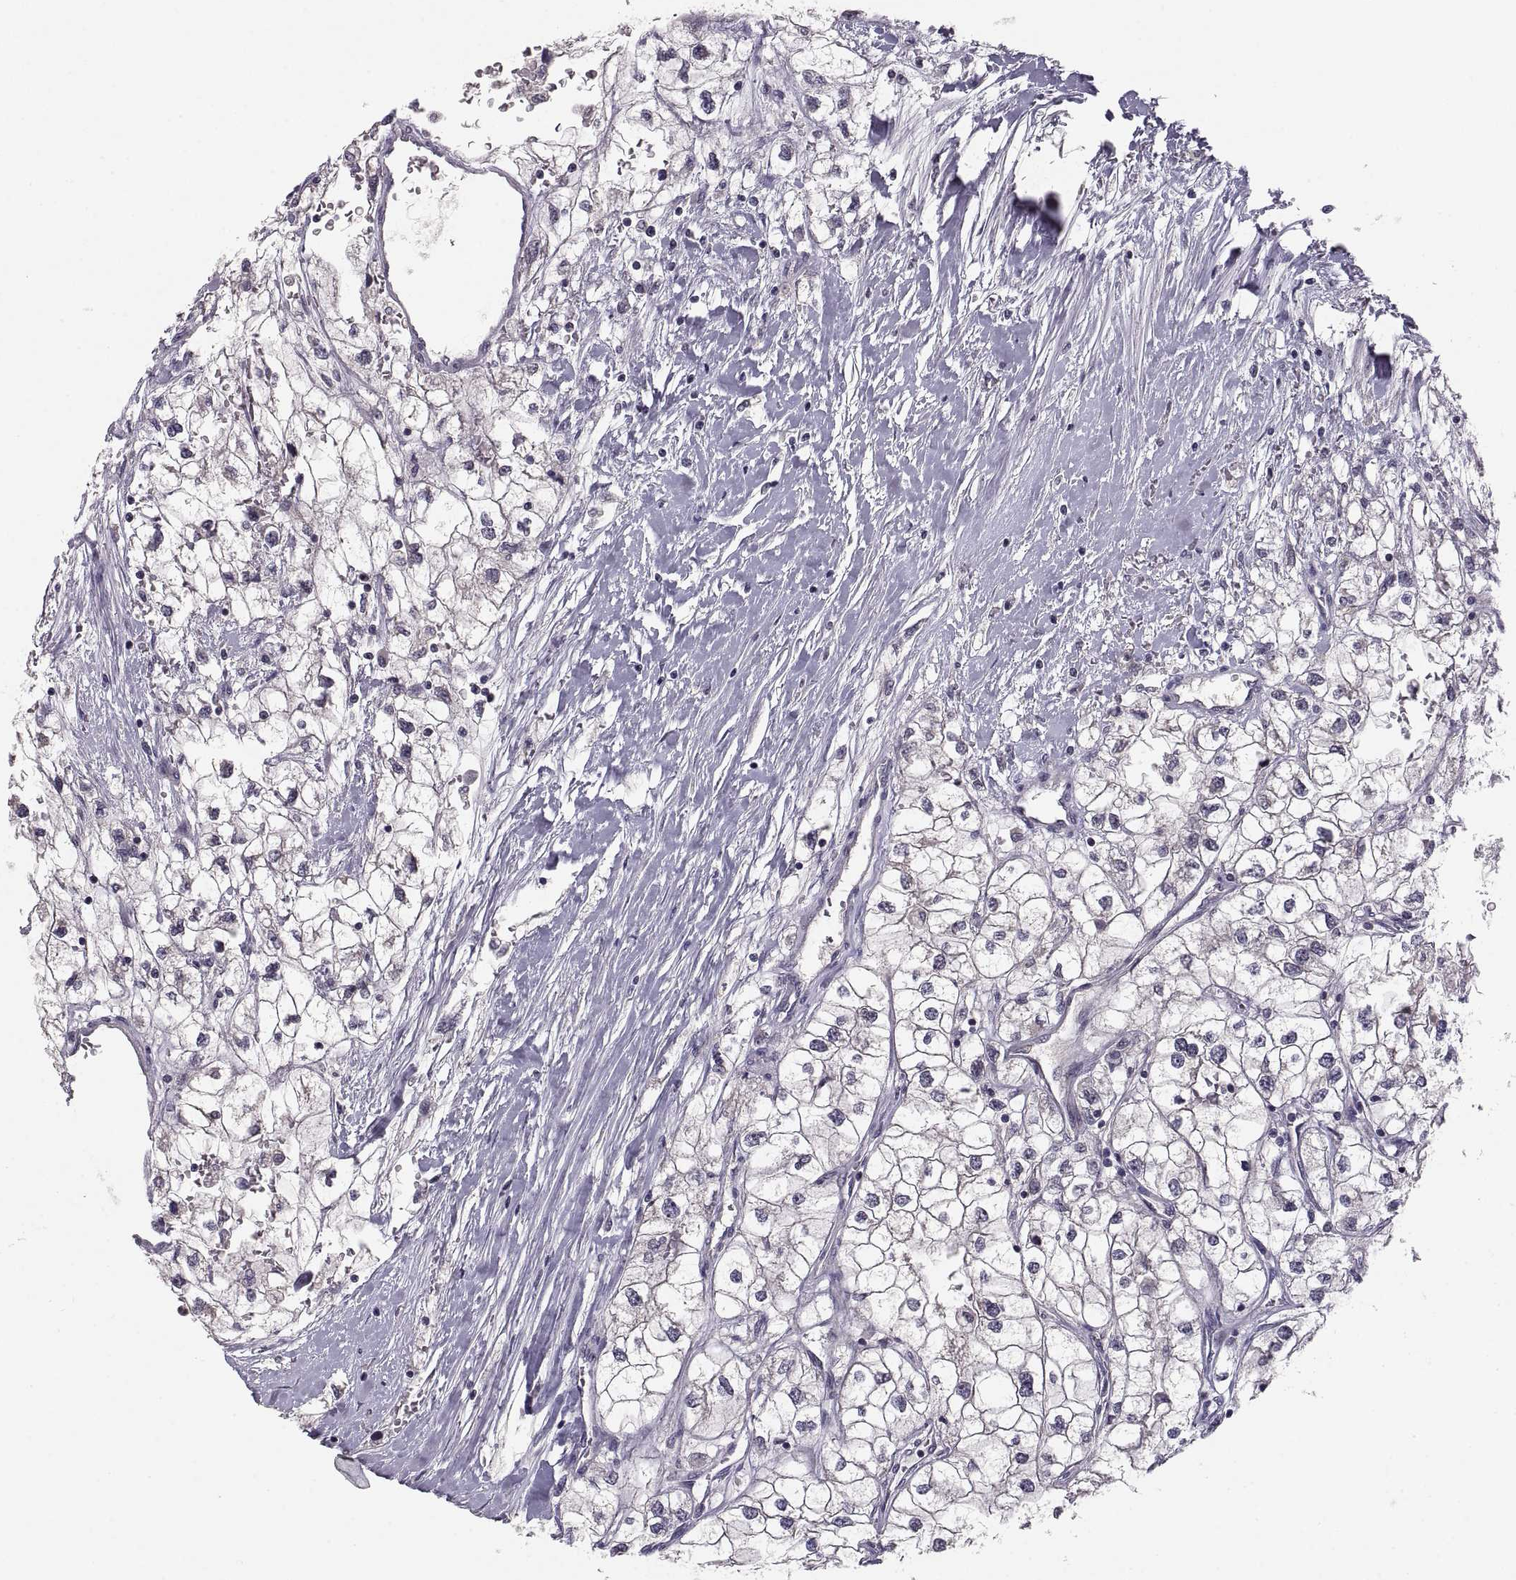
{"staining": {"intensity": "negative", "quantity": "none", "location": "none"}, "tissue": "renal cancer", "cell_type": "Tumor cells", "image_type": "cancer", "snomed": [{"axis": "morphology", "description": "Adenocarcinoma, NOS"}, {"axis": "topography", "description": "Kidney"}], "caption": "A micrograph of adenocarcinoma (renal) stained for a protein reveals no brown staining in tumor cells.", "gene": "PAX2", "patient": {"sex": "male", "age": 59}}